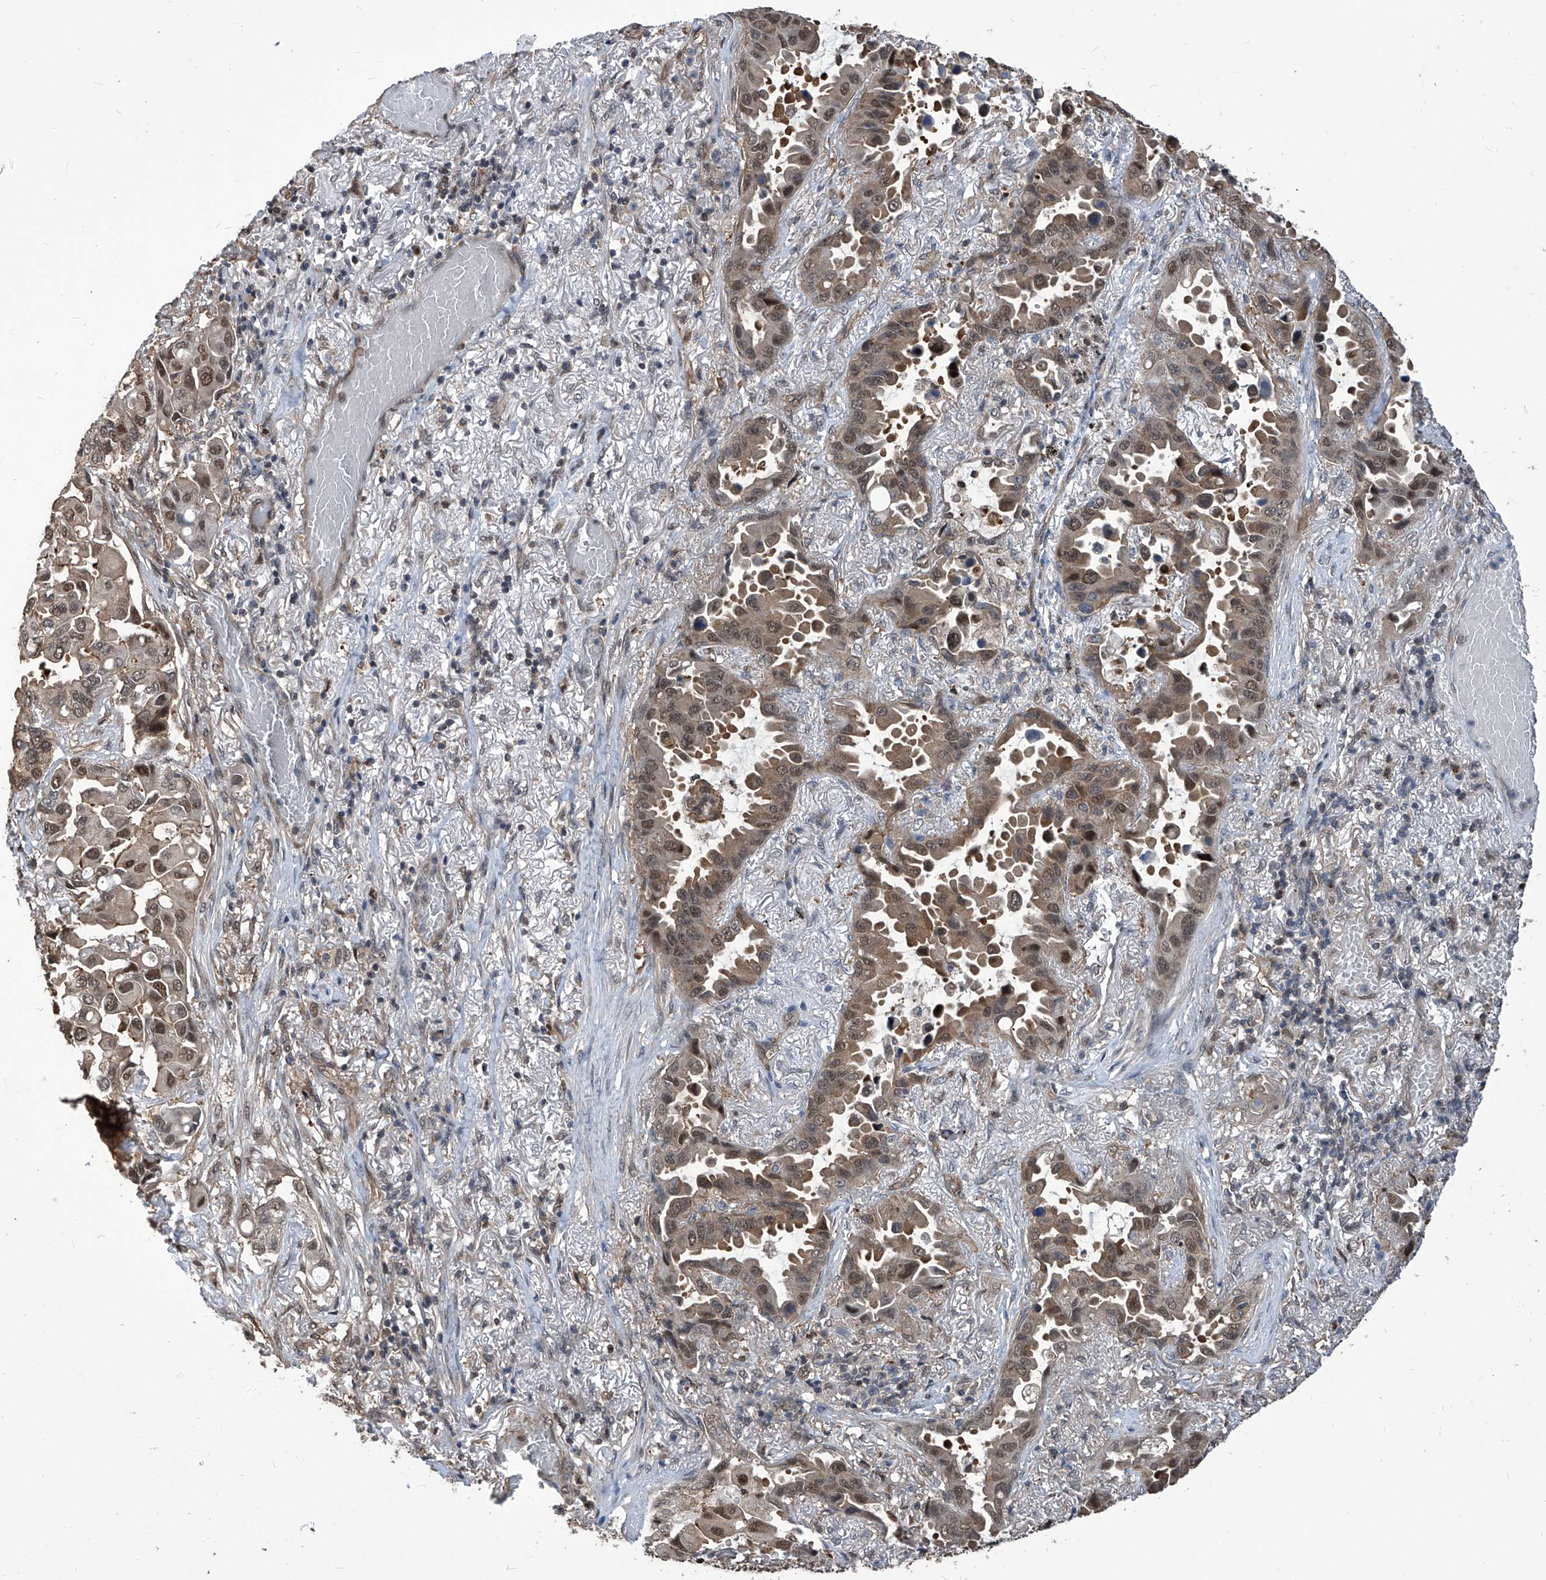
{"staining": {"intensity": "moderate", "quantity": "25%-75%", "location": "cytoplasmic/membranous,nuclear"}, "tissue": "lung cancer", "cell_type": "Tumor cells", "image_type": "cancer", "snomed": [{"axis": "morphology", "description": "Adenocarcinoma, NOS"}, {"axis": "topography", "description": "Lung"}], "caption": "Immunohistochemical staining of adenocarcinoma (lung) exhibits medium levels of moderate cytoplasmic/membranous and nuclear positivity in about 25%-75% of tumor cells.", "gene": "PSMB1", "patient": {"sex": "male", "age": 64}}